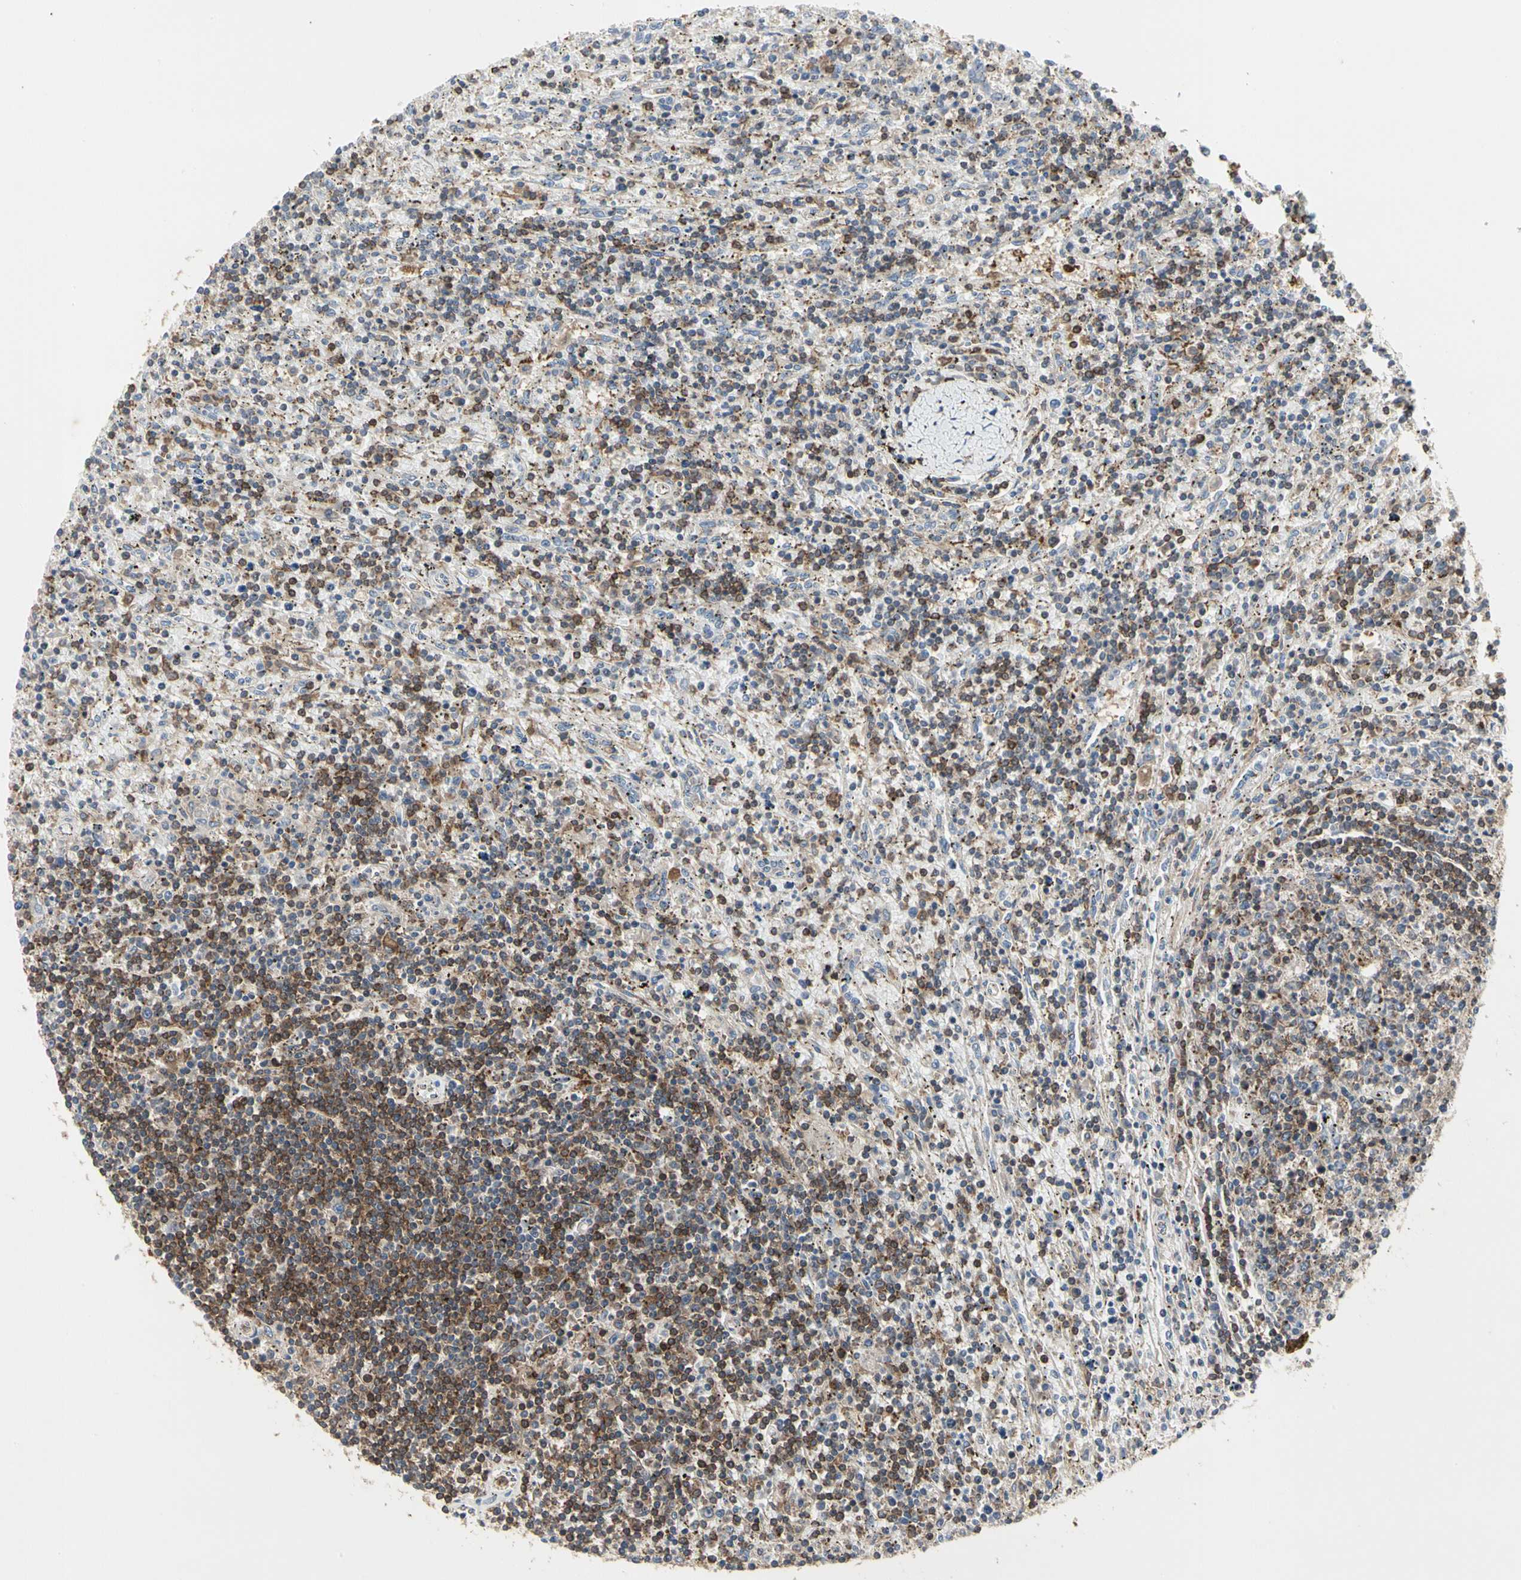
{"staining": {"intensity": "moderate", "quantity": "25%-75%", "location": "cytoplasmic/membranous"}, "tissue": "lymphoma", "cell_type": "Tumor cells", "image_type": "cancer", "snomed": [{"axis": "morphology", "description": "Malignant lymphoma, non-Hodgkin's type, Low grade"}, {"axis": "topography", "description": "Spleen"}], "caption": "Human lymphoma stained for a protein (brown) demonstrates moderate cytoplasmic/membranous positive staining in approximately 25%-75% of tumor cells.", "gene": "NAPG", "patient": {"sex": "male", "age": 76}}